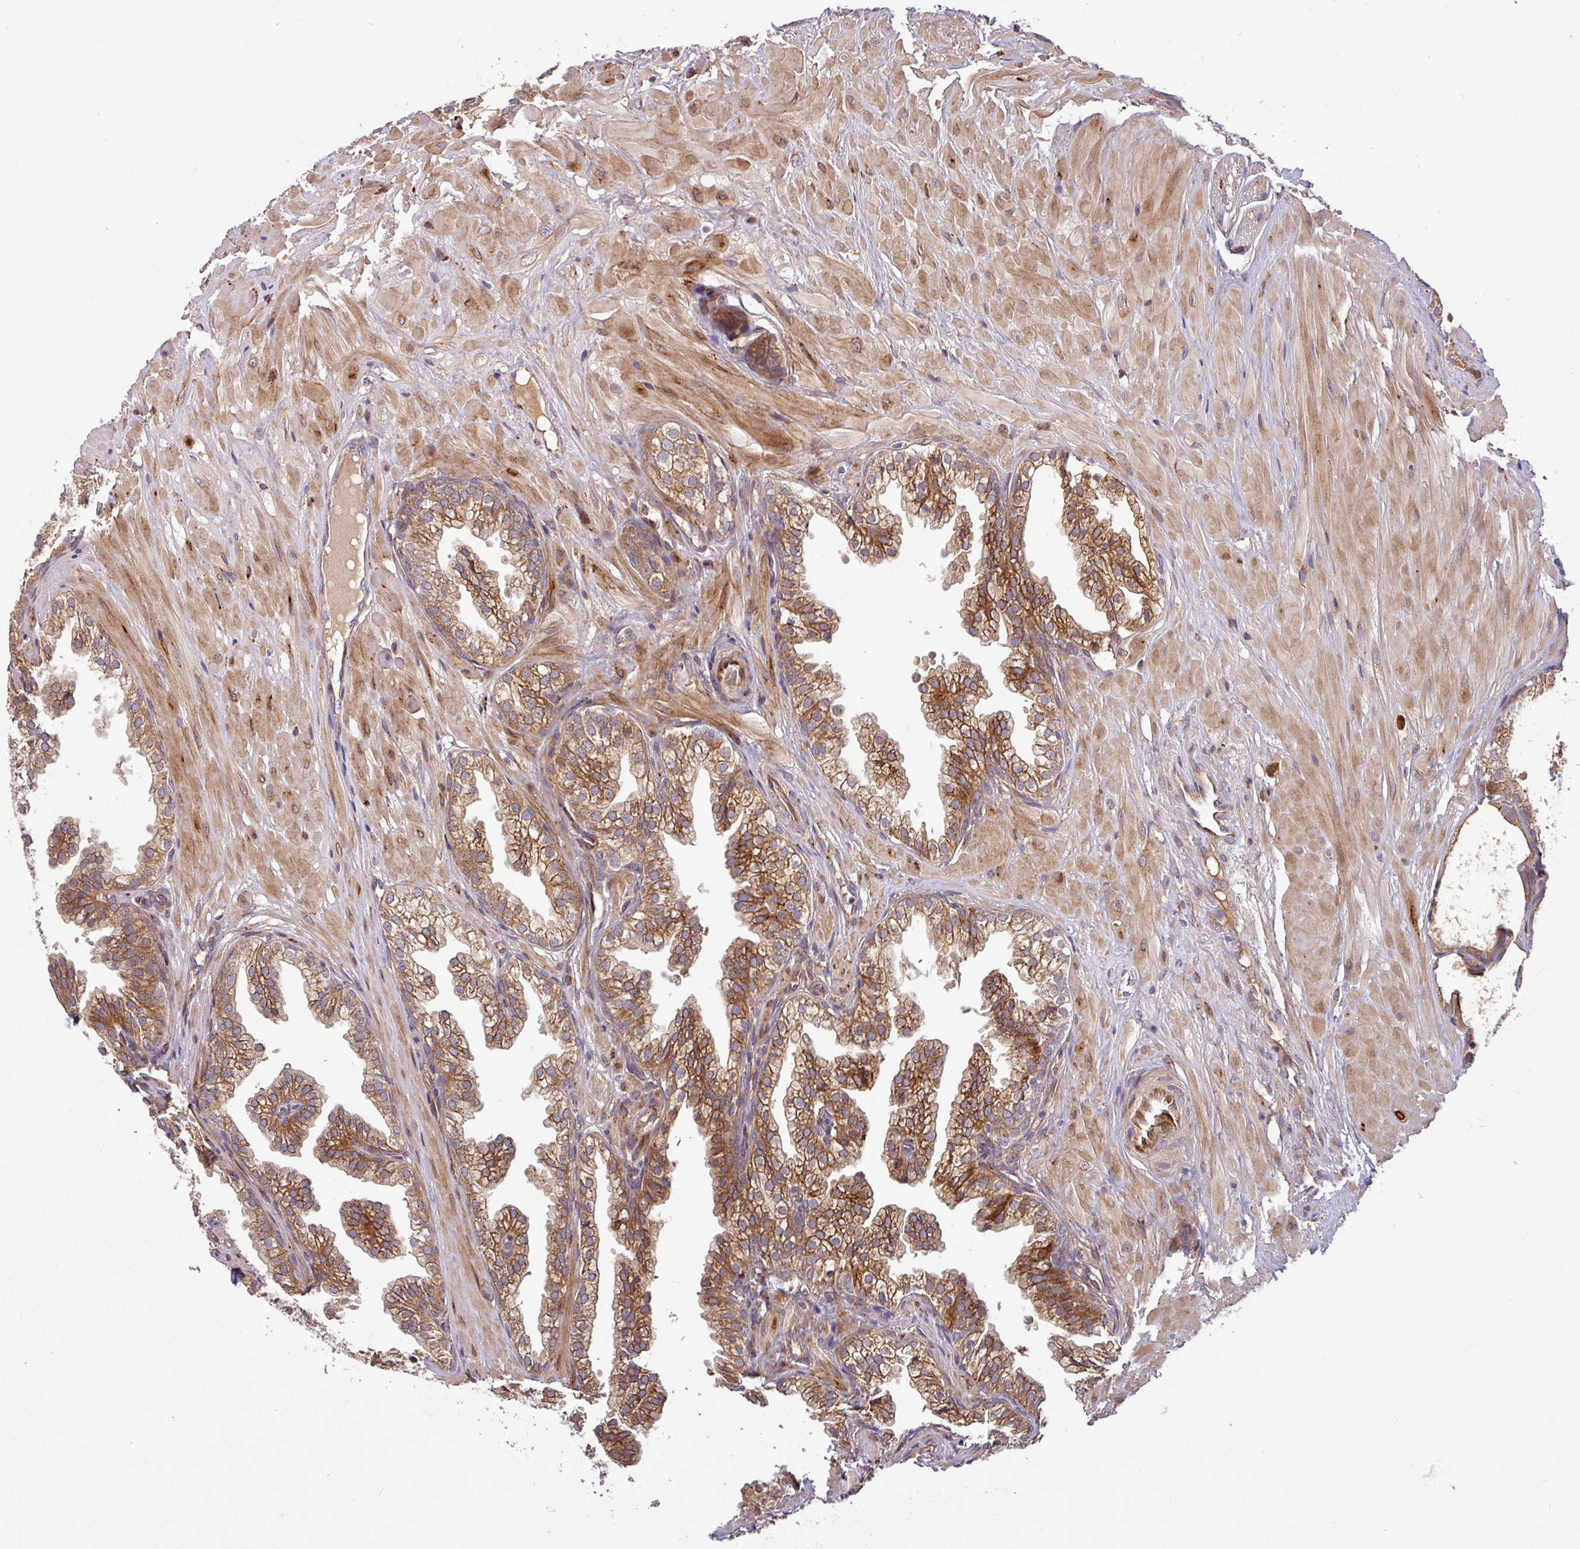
{"staining": {"intensity": "strong", "quantity": ">75%", "location": "cytoplasmic/membranous"}, "tissue": "prostate", "cell_type": "Glandular cells", "image_type": "normal", "snomed": [{"axis": "morphology", "description": "Normal tissue, NOS"}, {"axis": "topography", "description": "Prostate"}, {"axis": "topography", "description": "Peripheral nerve tissue"}], "caption": "Protein expression analysis of benign human prostate reveals strong cytoplasmic/membranous expression in approximately >75% of glandular cells. Using DAB (brown) and hematoxylin (blue) stains, captured at high magnification using brightfield microscopy.", "gene": "ART1", "patient": {"sex": "male", "age": 55}}